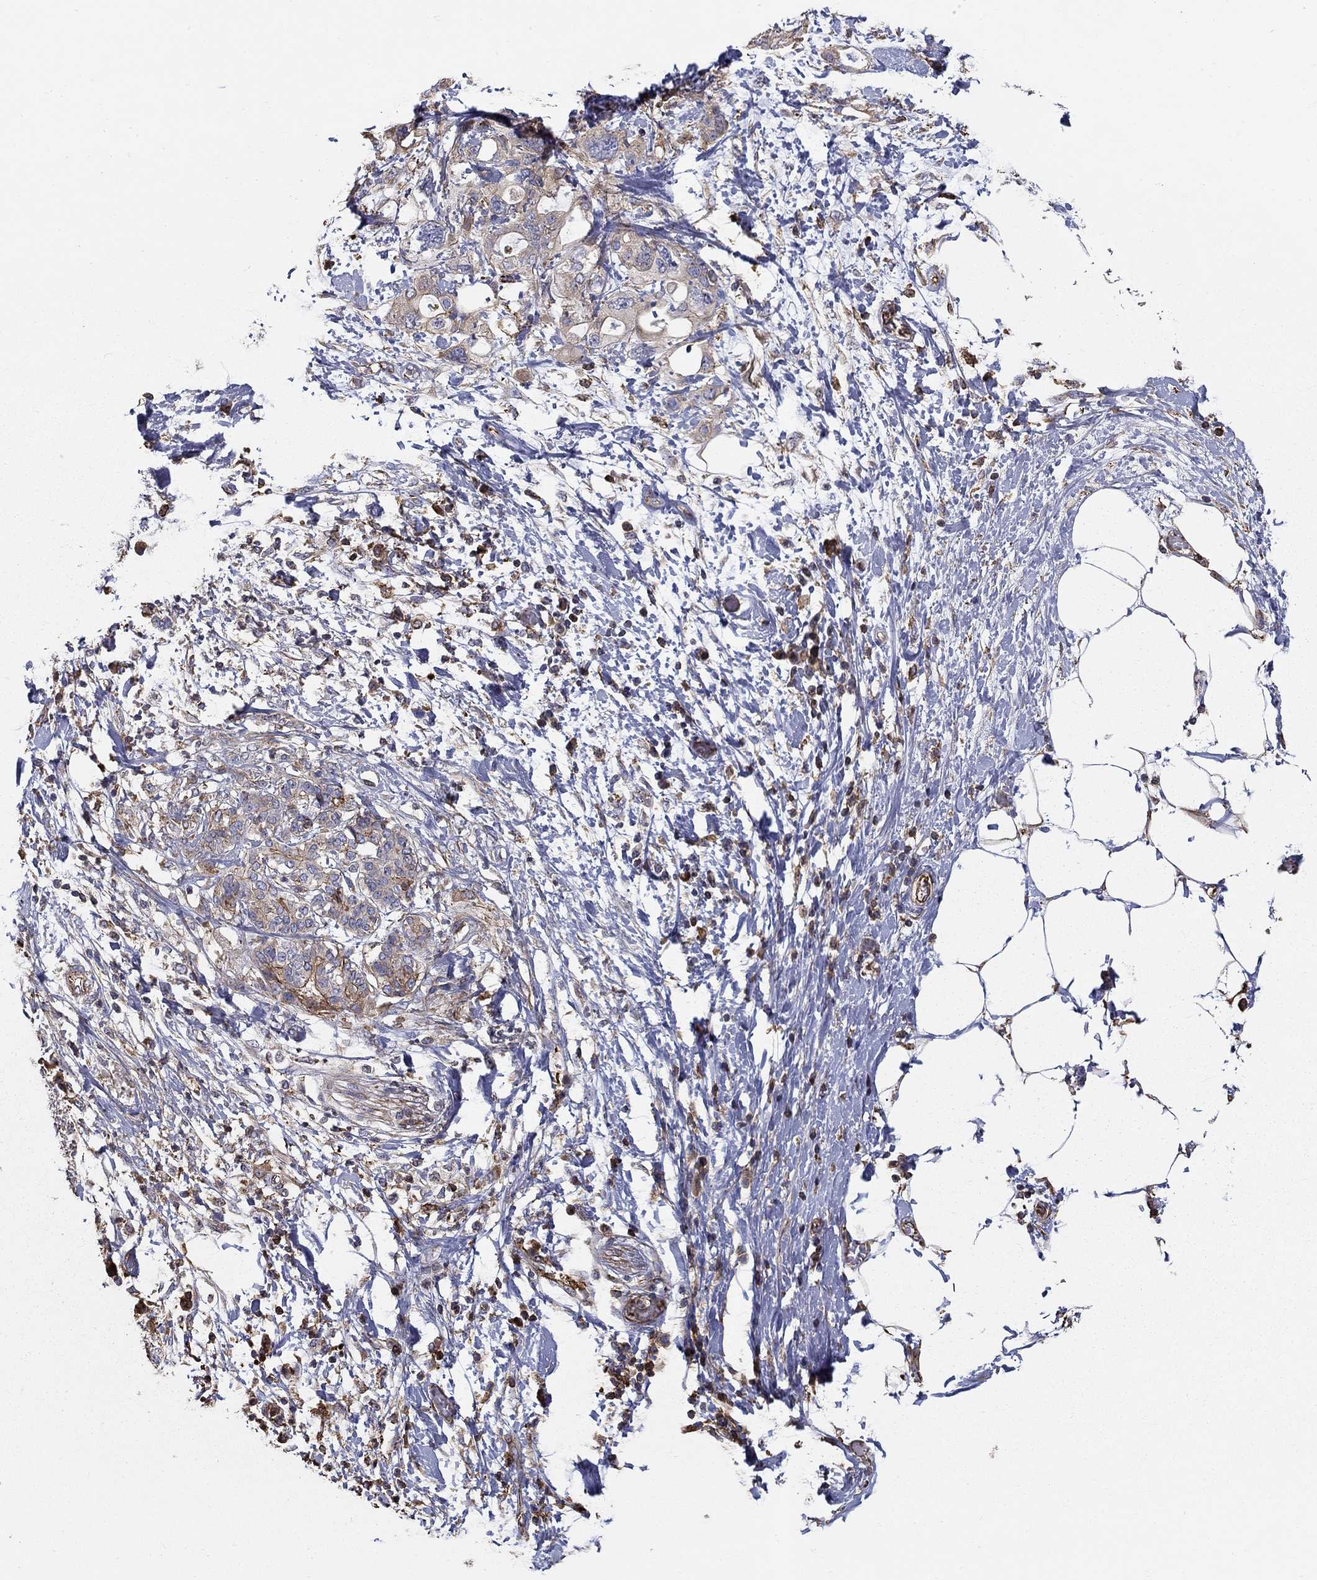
{"staining": {"intensity": "strong", "quantity": "<25%", "location": "cytoplasmic/membranous"}, "tissue": "pancreatic cancer", "cell_type": "Tumor cells", "image_type": "cancer", "snomed": [{"axis": "morphology", "description": "Adenocarcinoma, NOS"}, {"axis": "topography", "description": "Pancreas"}], "caption": "Protein analysis of pancreatic cancer tissue shows strong cytoplasmic/membranous expression in about <25% of tumor cells.", "gene": "NPHP1", "patient": {"sex": "female", "age": 56}}